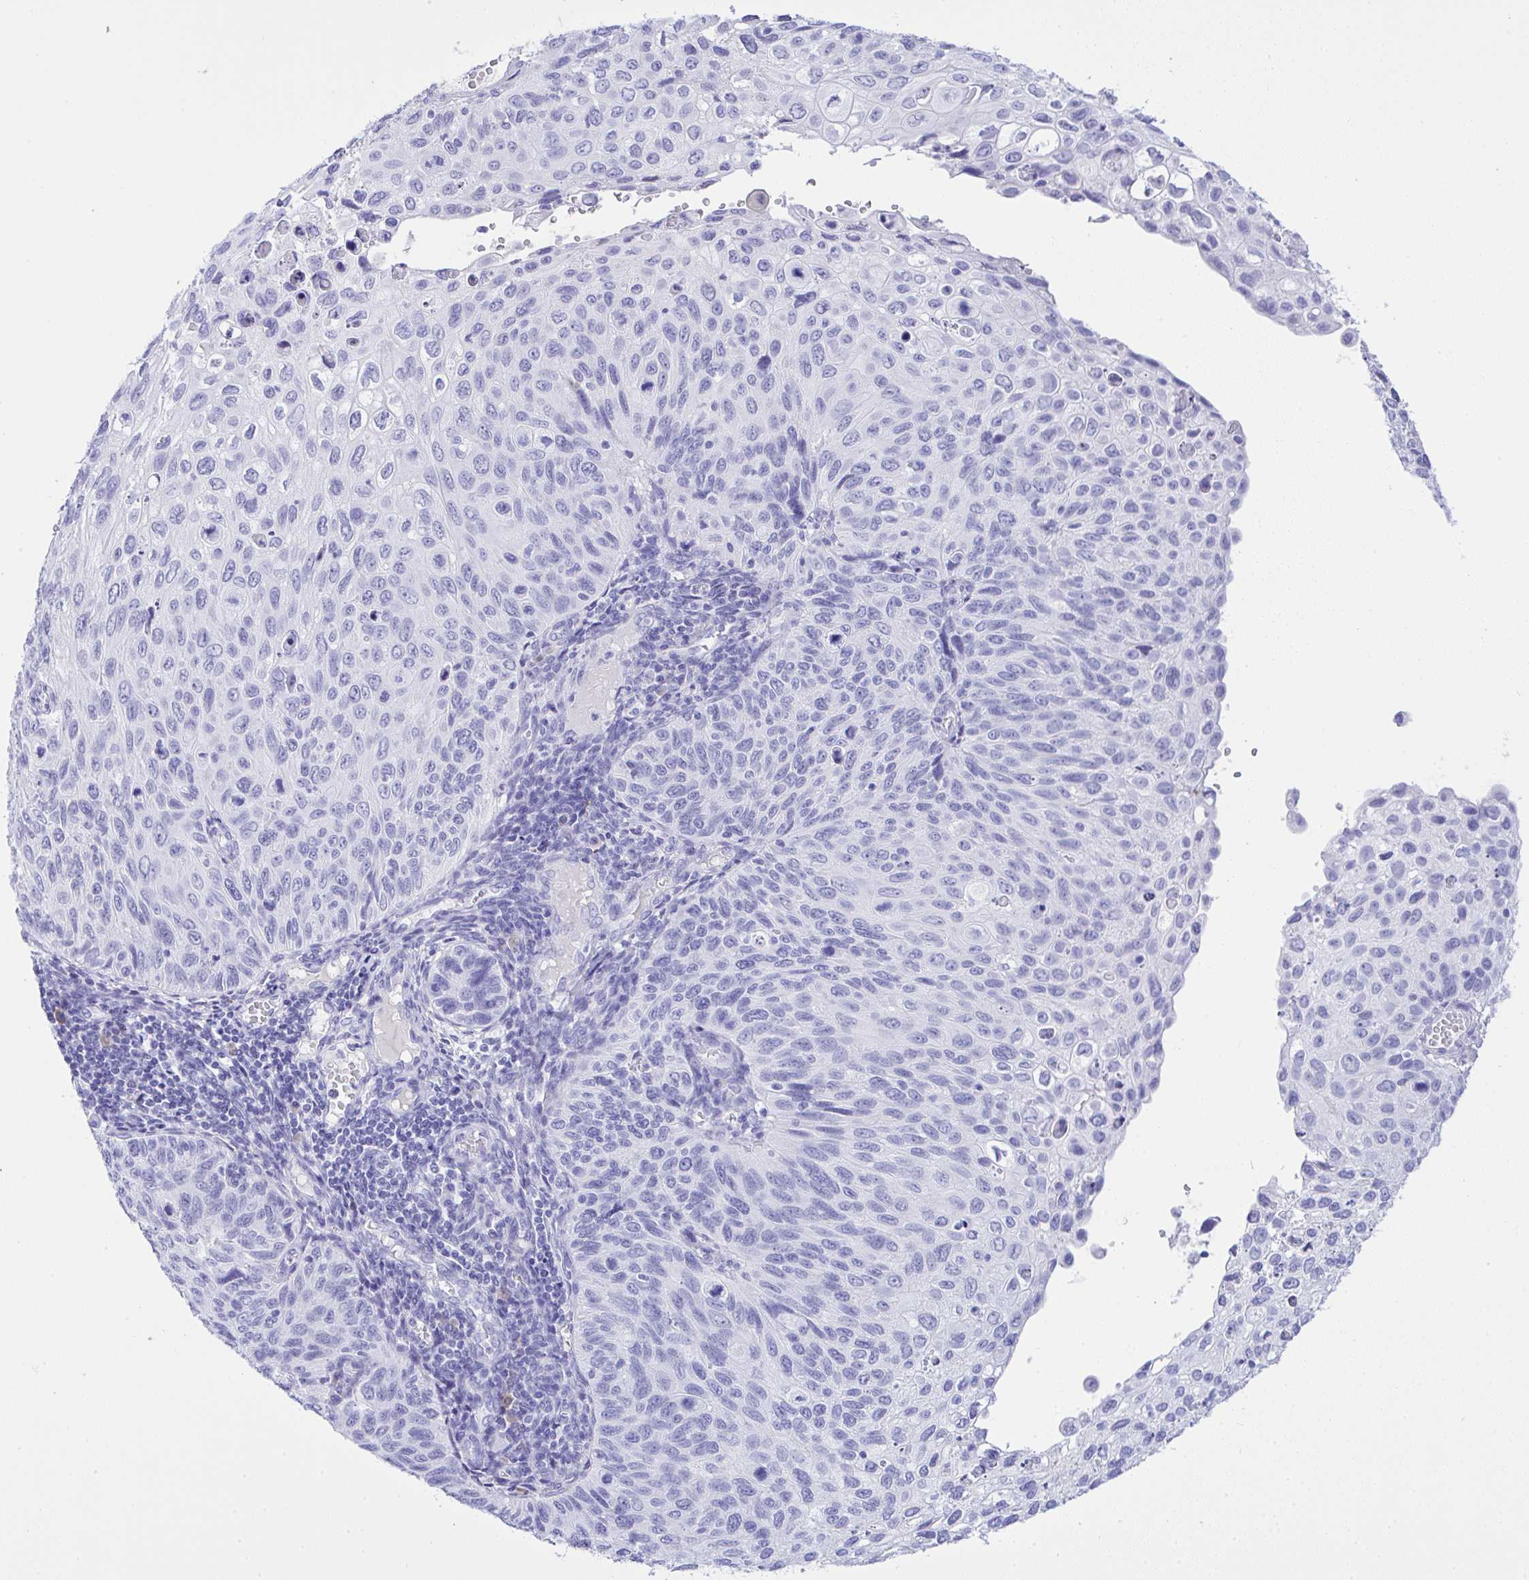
{"staining": {"intensity": "negative", "quantity": "none", "location": "none"}, "tissue": "cervical cancer", "cell_type": "Tumor cells", "image_type": "cancer", "snomed": [{"axis": "morphology", "description": "Squamous cell carcinoma, NOS"}, {"axis": "topography", "description": "Cervix"}], "caption": "A photomicrograph of human cervical cancer is negative for staining in tumor cells. (Brightfield microscopy of DAB IHC at high magnification).", "gene": "AKR1D1", "patient": {"sex": "female", "age": 70}}